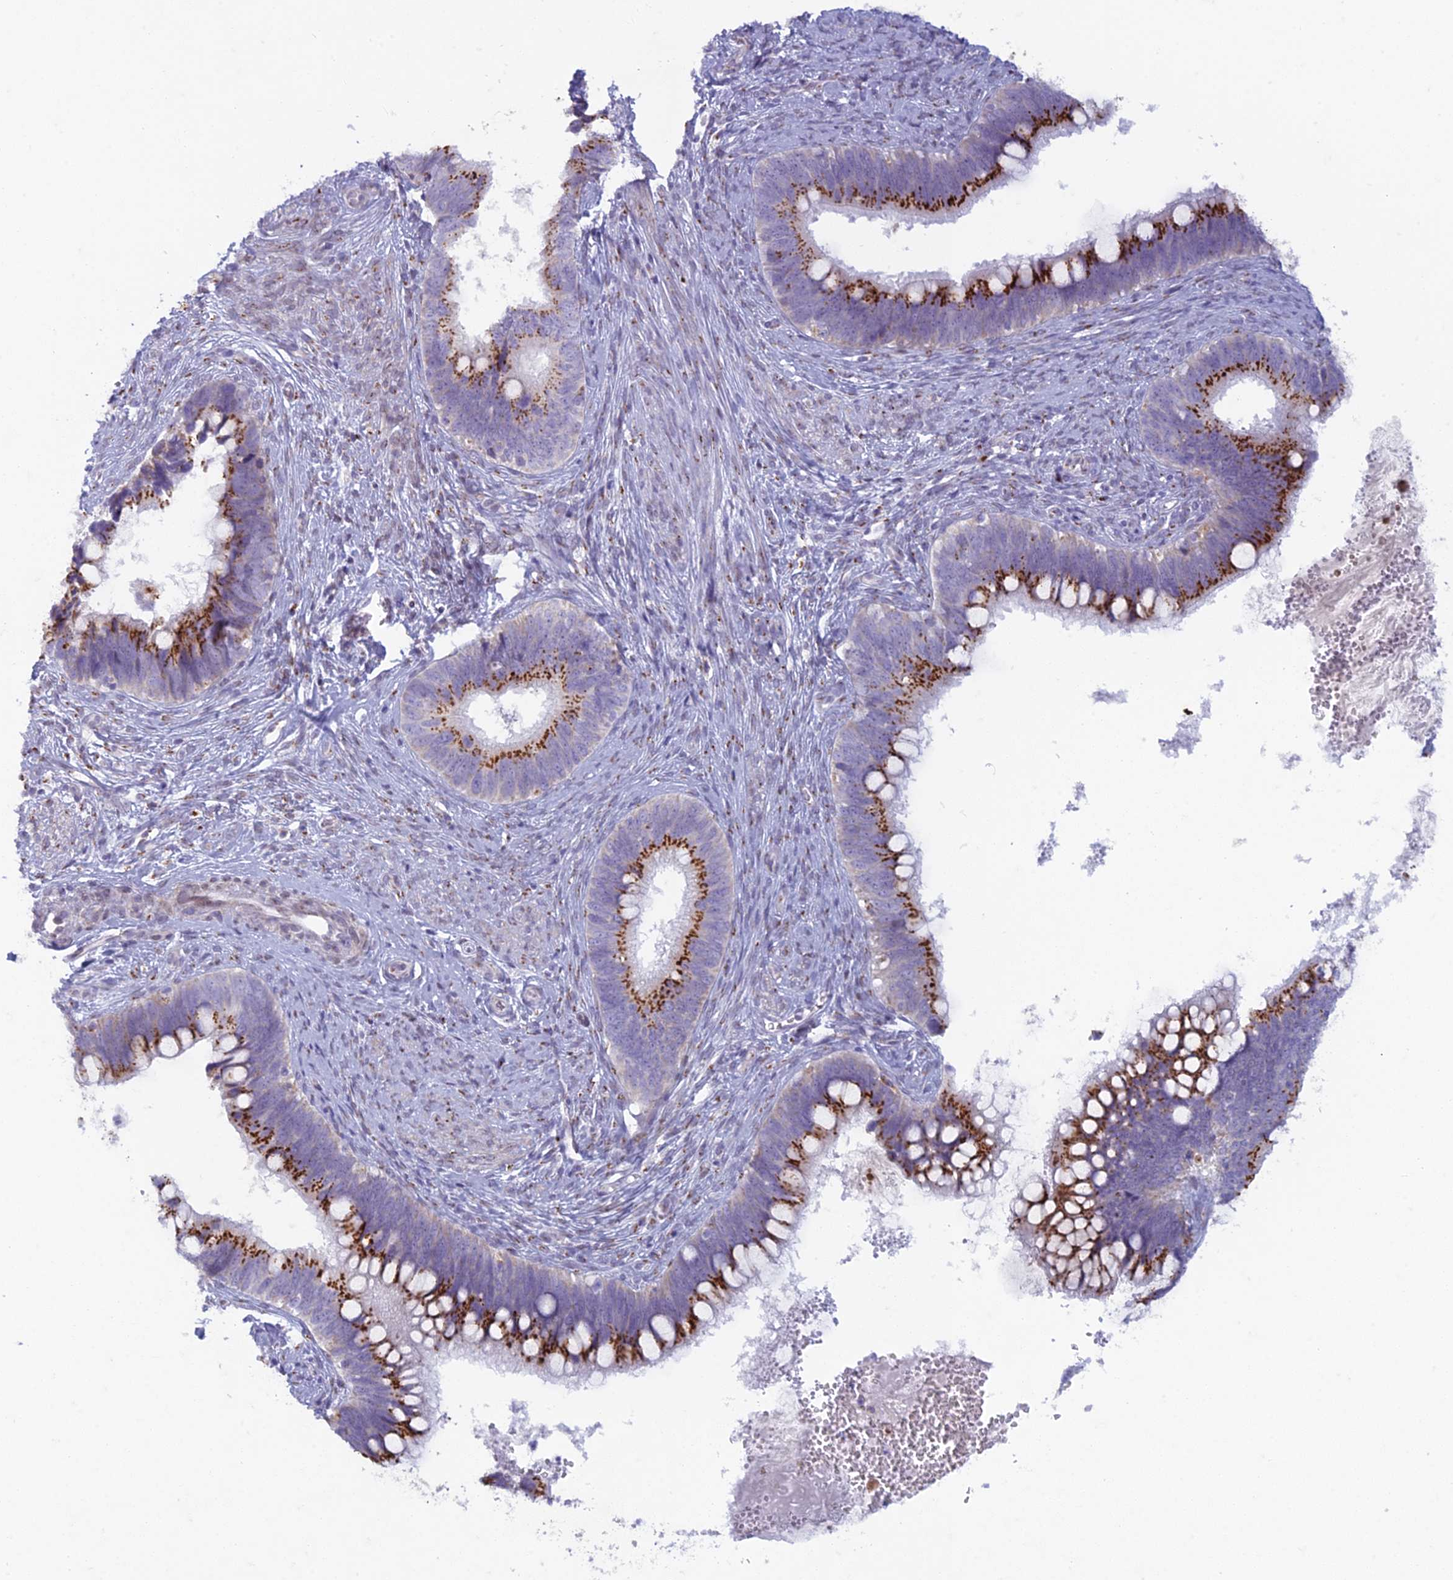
{"staining": {"intensity": "strong", "quantity": "25%-75%", "location": "cytoplasmic/membranous"}, "tissue": "cervical cancer", "cell_type": "Tumor cells", "image_type": "cancer", "snomed": [{"axis": "morphology", "description": "Adenocarcinoma, NOS"}, {"axis": "topography", "description": "Cervix"}], "caption": "Adenocarcinoma (cervical) tissue exhibits strong cytoplasmic/membranous staining in approximately 25%-75% of tumor cells, visualized by immunohistochemistry.", "gene": "FAM3C", "patient": {"sex": "female", "age": 42}}